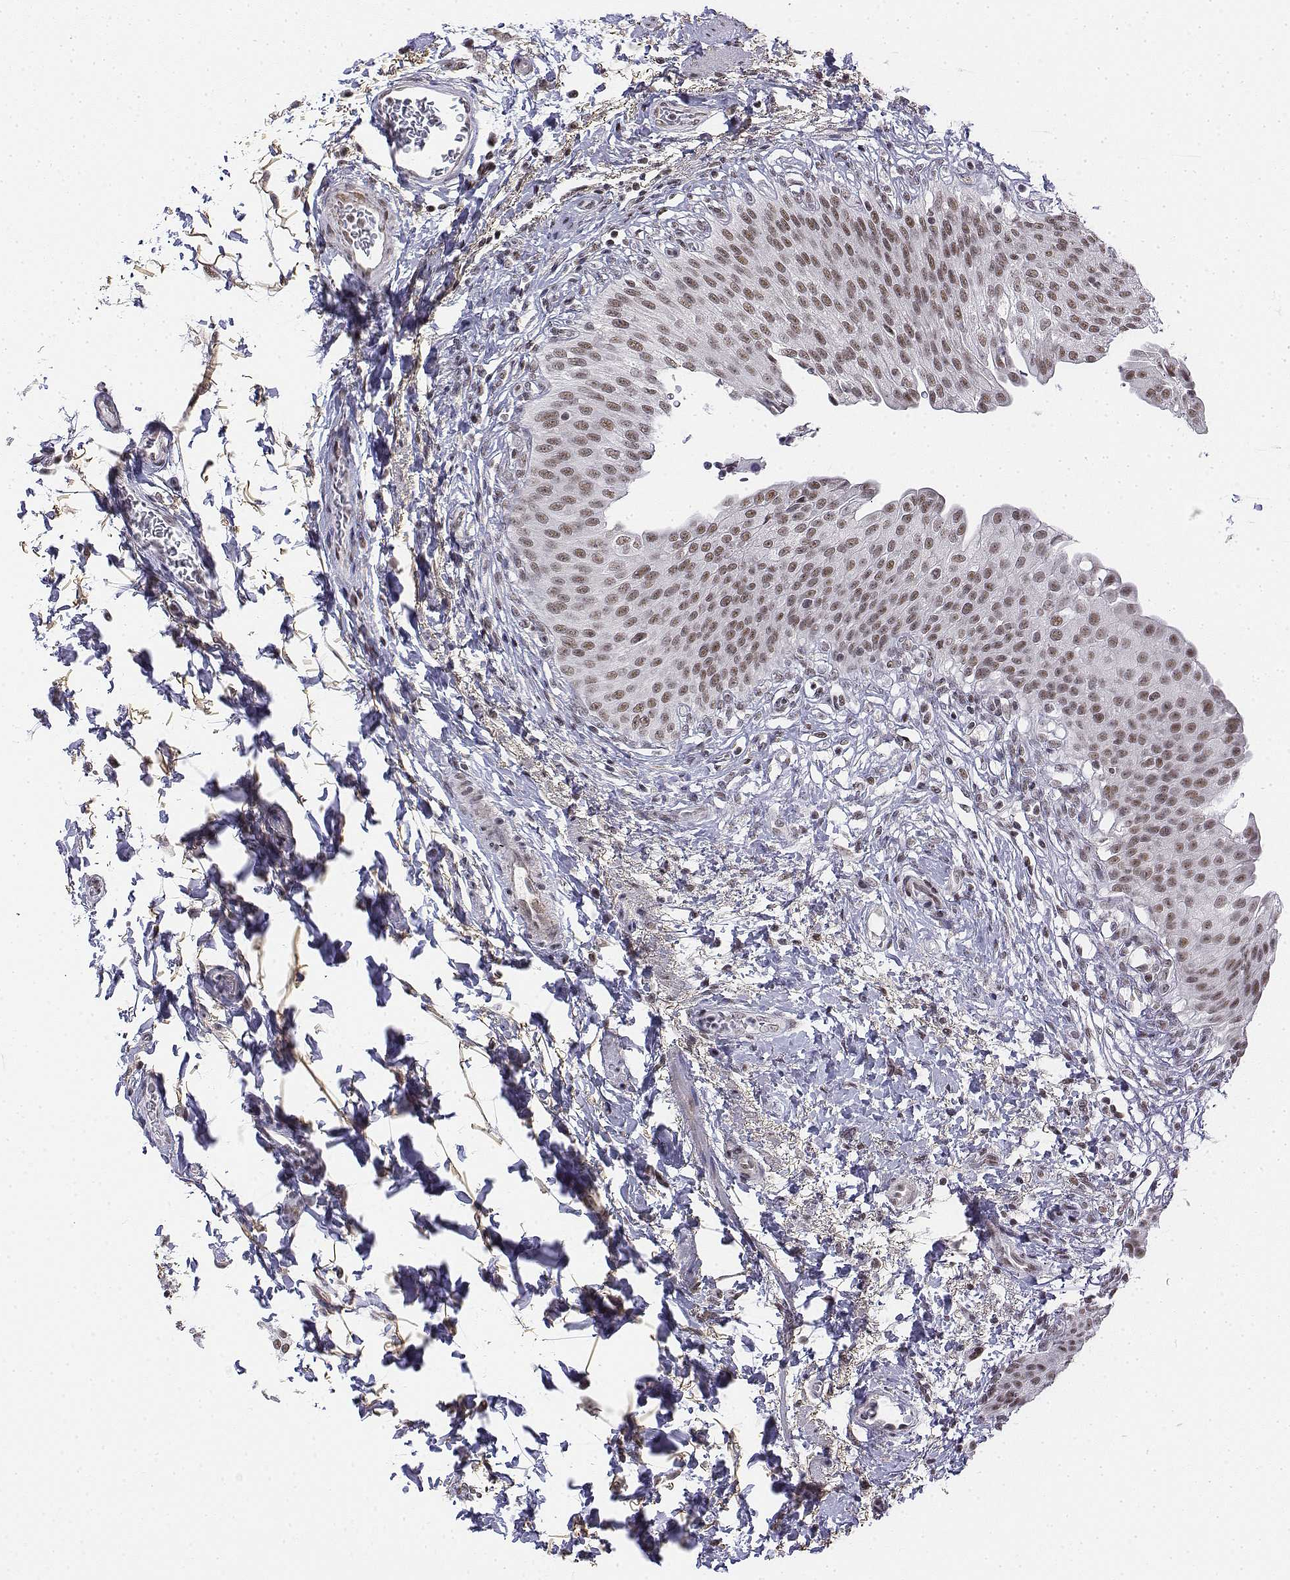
{"staining": {"intensity": "moderate", "quantity": ">75%", "location": "nuclear"}, "tissue": "urinary bladder", "cell_type": "Urothelial cells", "image_type": "normal", "snomed": [{"axis": "morphology", "description": "Normal tissue, NOS"}, {"axis": "topography", "description": "Urinary bladder"}, {"axis": "topography", "description": "Peripheral nerve tissue"}], "caption": "IHC of benign human urinary bladder demonstrates medium levels of moderate nuclear expression in about >75% of urothelial cells. (DAB IHC with brightfield microscopy, high magnification).", "gene": "SETD1A", "patient": {"sex": "female", "age": 60}}